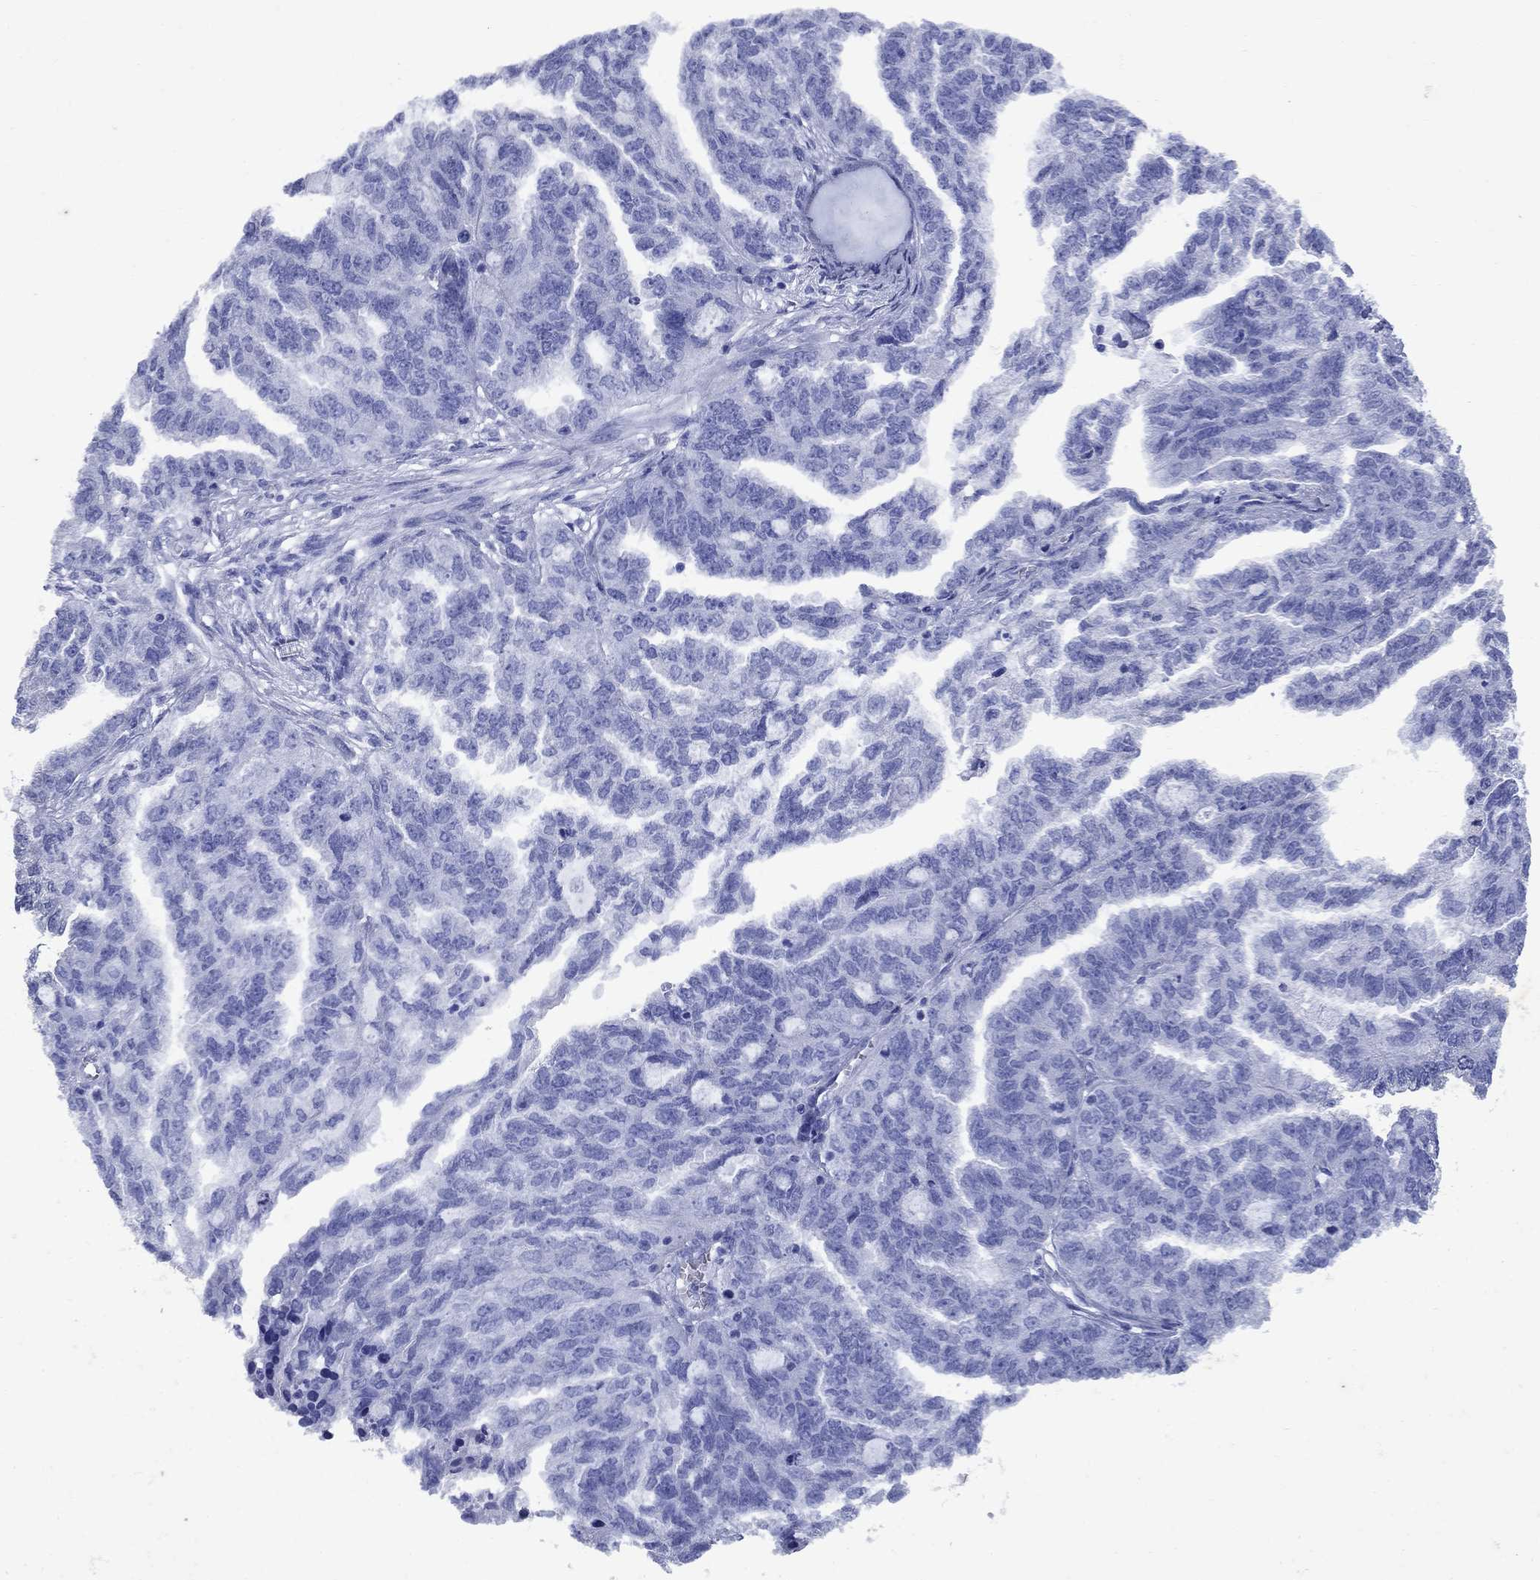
{"staining": {"intensity": "negative", "quantity": "none", "location": "none"}, "tissue": "ovarian cancer", "cell_type": "Tumor cells", "image_type": "cancer", "snomed": [{"axis": "morphology", "description": "Cystadenocarcinoma, serous, NOS"}, {"axis": "topography", "description": "Ovary"}], "caption": "DAB immunohistochemical staining of human ovarian cancer demonstrates no significant expression in tumor cells.", "gene": "CD1A", "patient": {"sex": "female", "age": 51}}